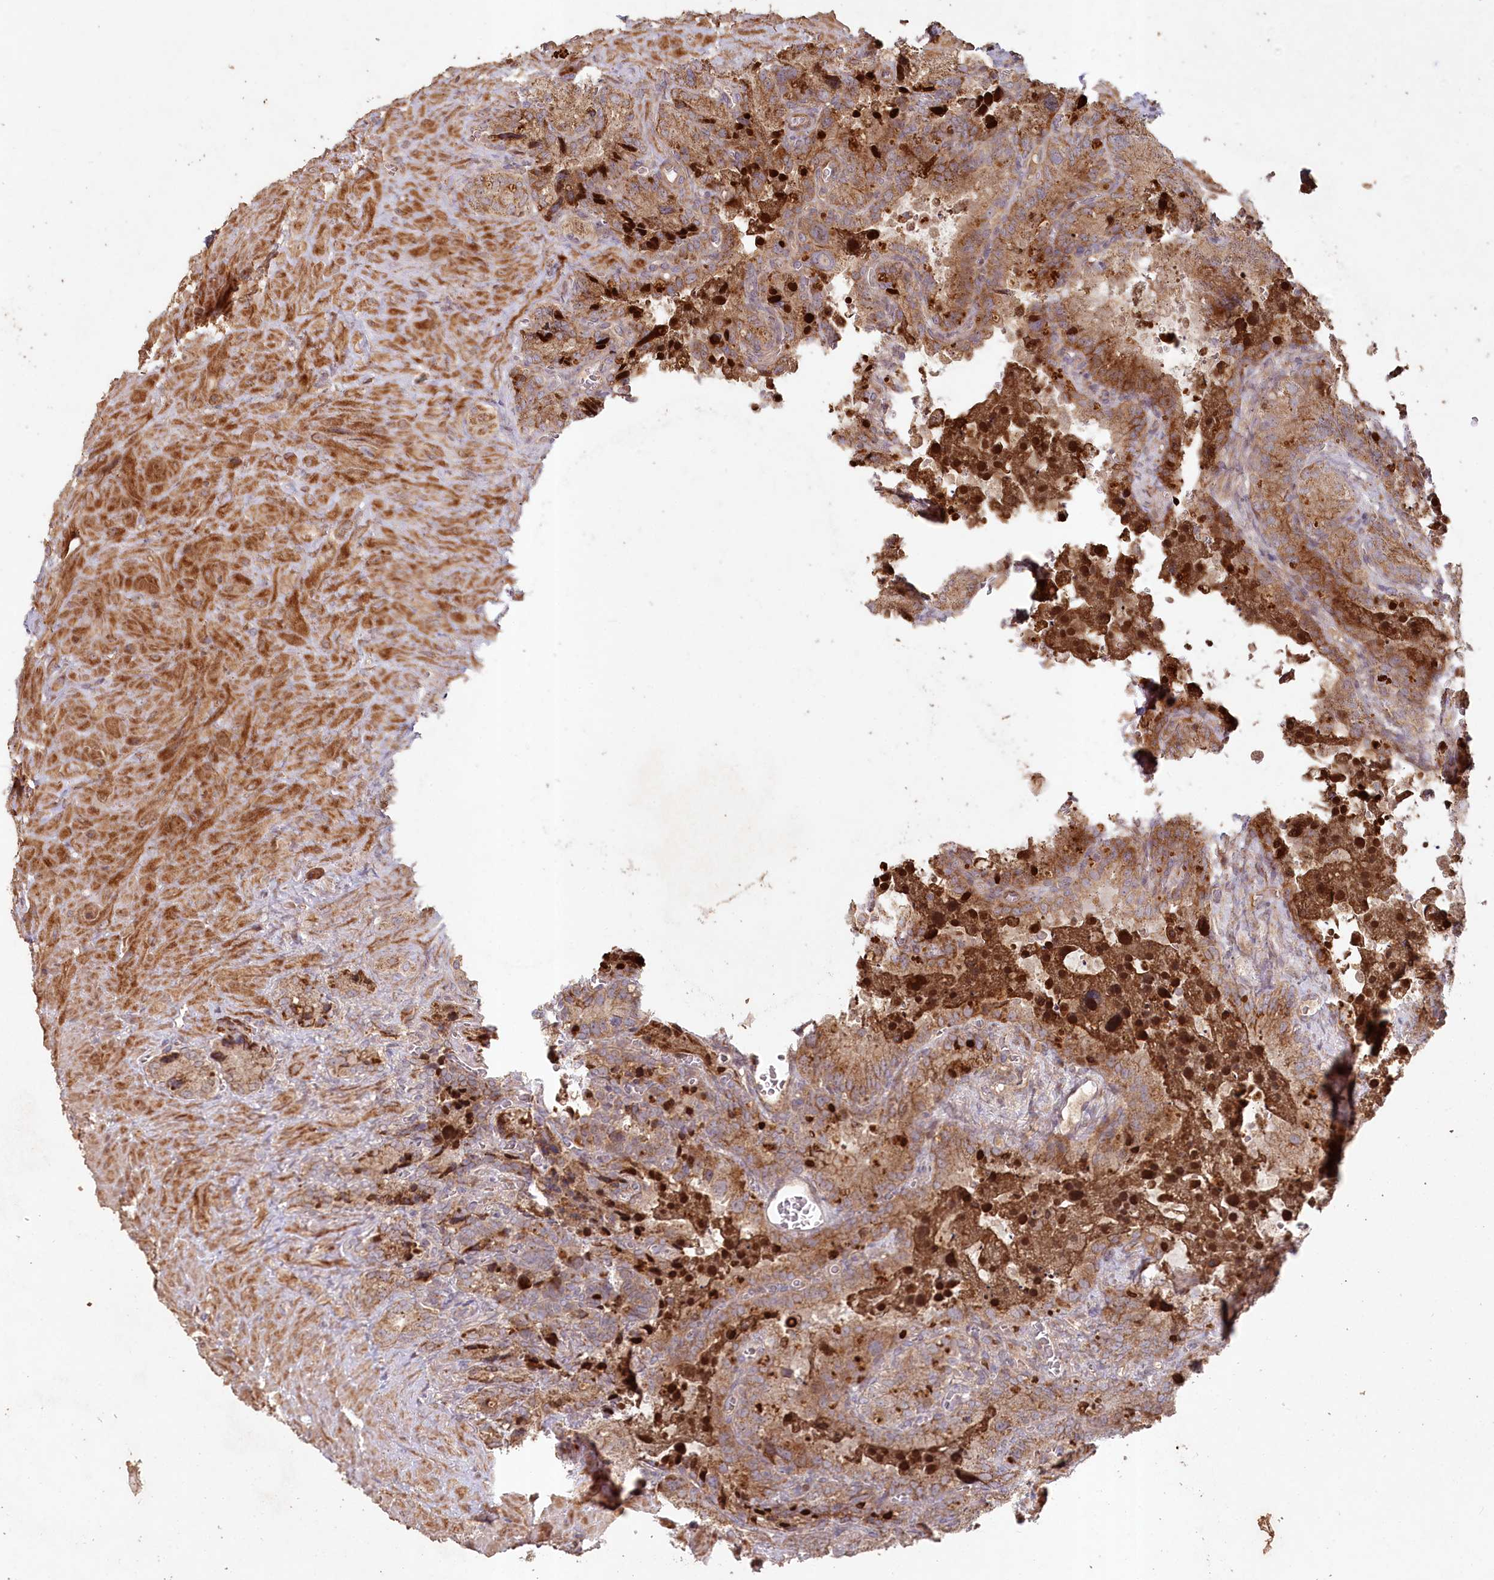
{"staining": {"intensity": "moderate", "quantity": "25%-75%", "location": "cytoplasmic/membranous"}, "tissue": "seminal vesicle", "cell_type": "Glandular cells", "image_type": "normal", "snomed": [{"axis": "morphology", "description": "Normal tissue, NOS"}, {"axis": "topography", "description": "Seminal veicle"}], "caption": "IHC of benign human seminal vesicle demonstrates medium levels of moderate cytoplasmic/membranous staining in about 25%-75% of glandular cells. The staining was performed using DAB to visualize the protein expression in brown, while the nuclei were stained in blue with hematoxylin (Magnification: 20x).", "gene": "HAL", "patient": {"sex": "male", "age": 62}}